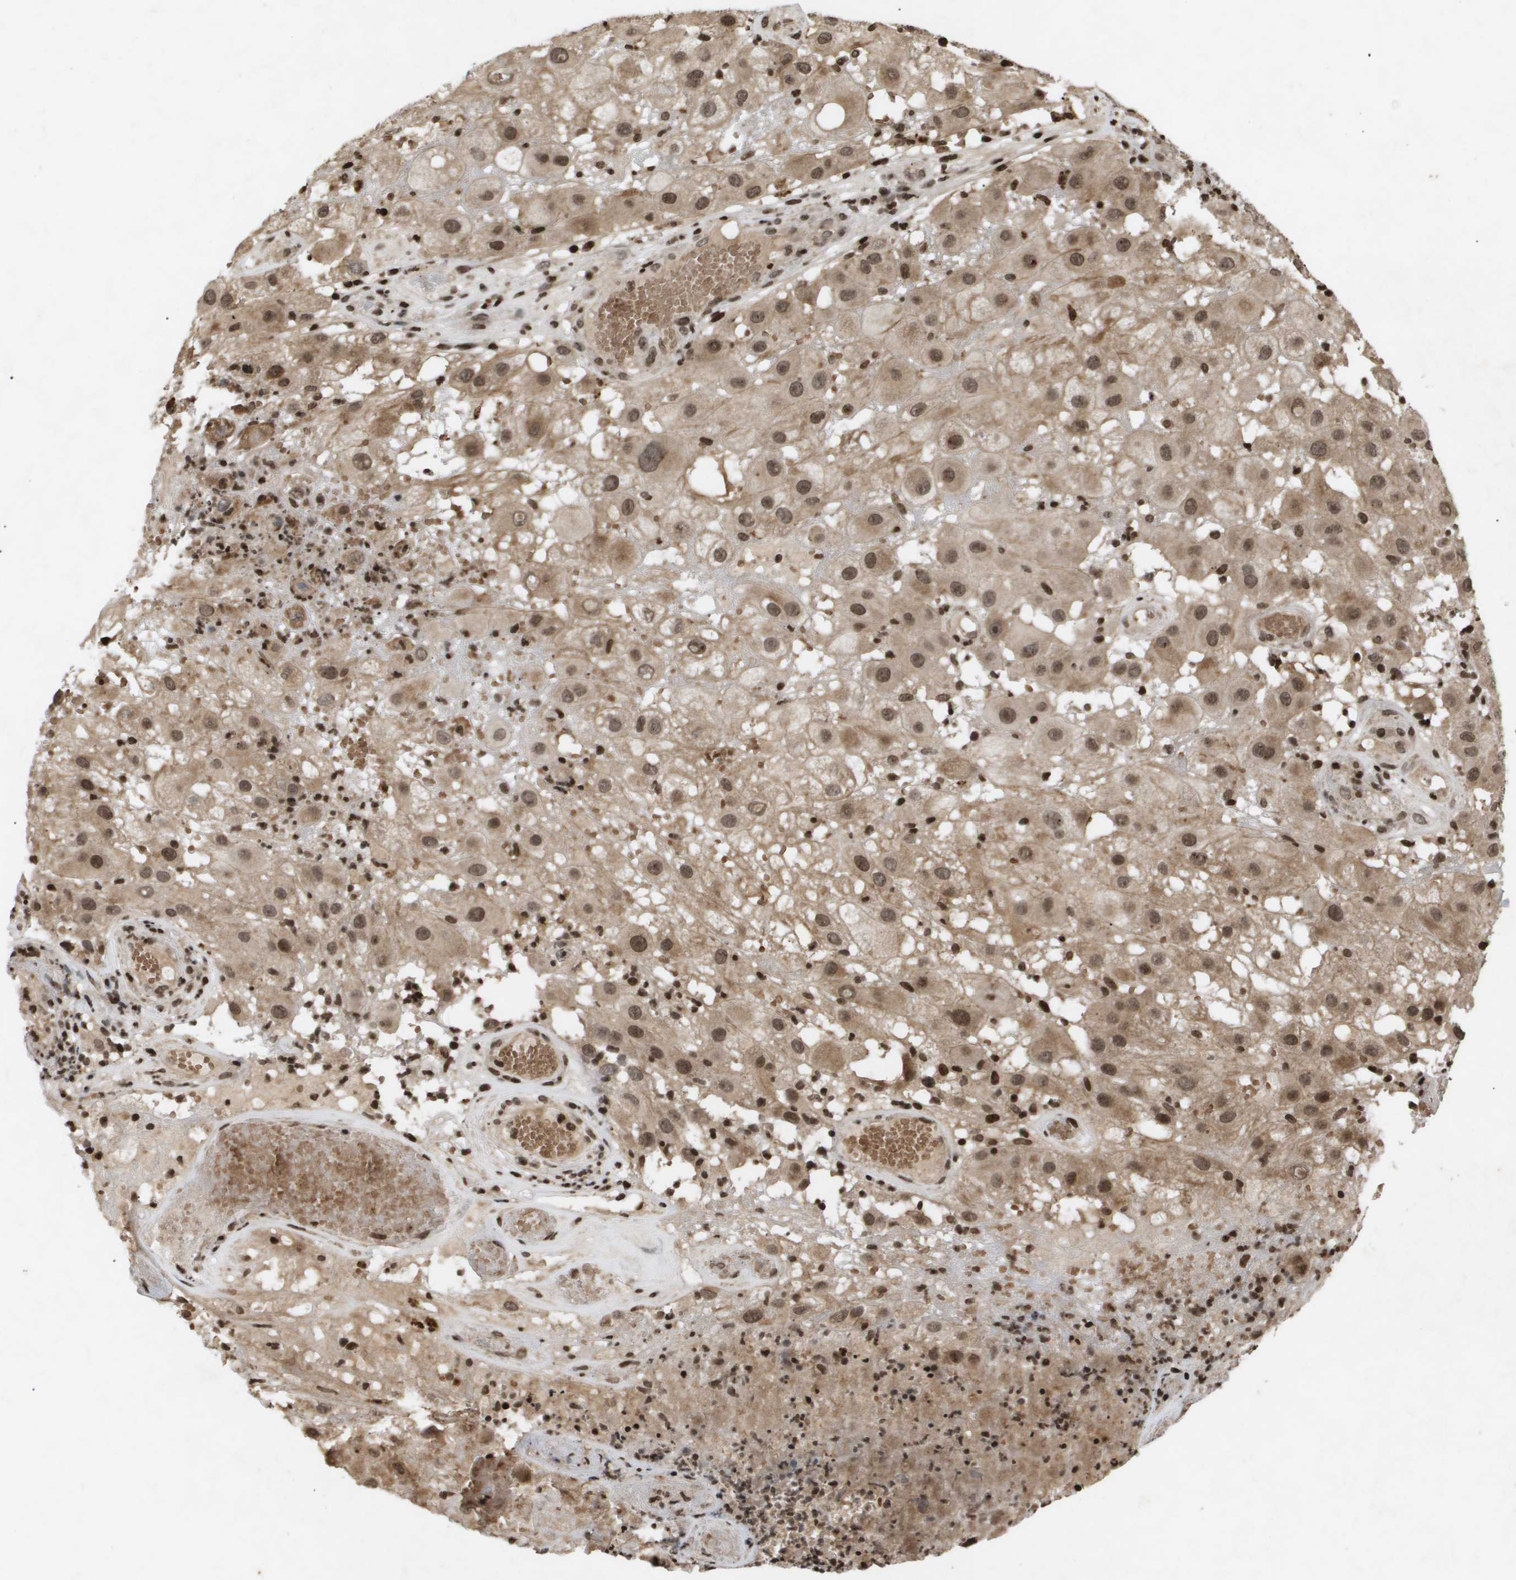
{"staining": {"intensity": "moderate", "quantity": ">75%", "location": "cytoplasmic/membranous,nuclear"}, "tissue": "melanoma", "cell_type": "Tumor cells", "image_type": "cancer", "snomed": [{"axis": "morphology", "description": "Malignant melanoma, NOS"}, {"axis": "topography", "description": "Skin"}], "caption": "Immunohistochemistry micrograph of neoplastic tissue: human malignant melanoma stained using immunohistochemistry (IHC) displays medium levels of moderate protein expression localized specifically in the cytoplasmic/membranous and nuclear of tumor cells, appearing as a cytoplasmic/membranous and nuclear brown color.", "gene": "HSPA6", "patient": {"sex": "female", "age": 81}}